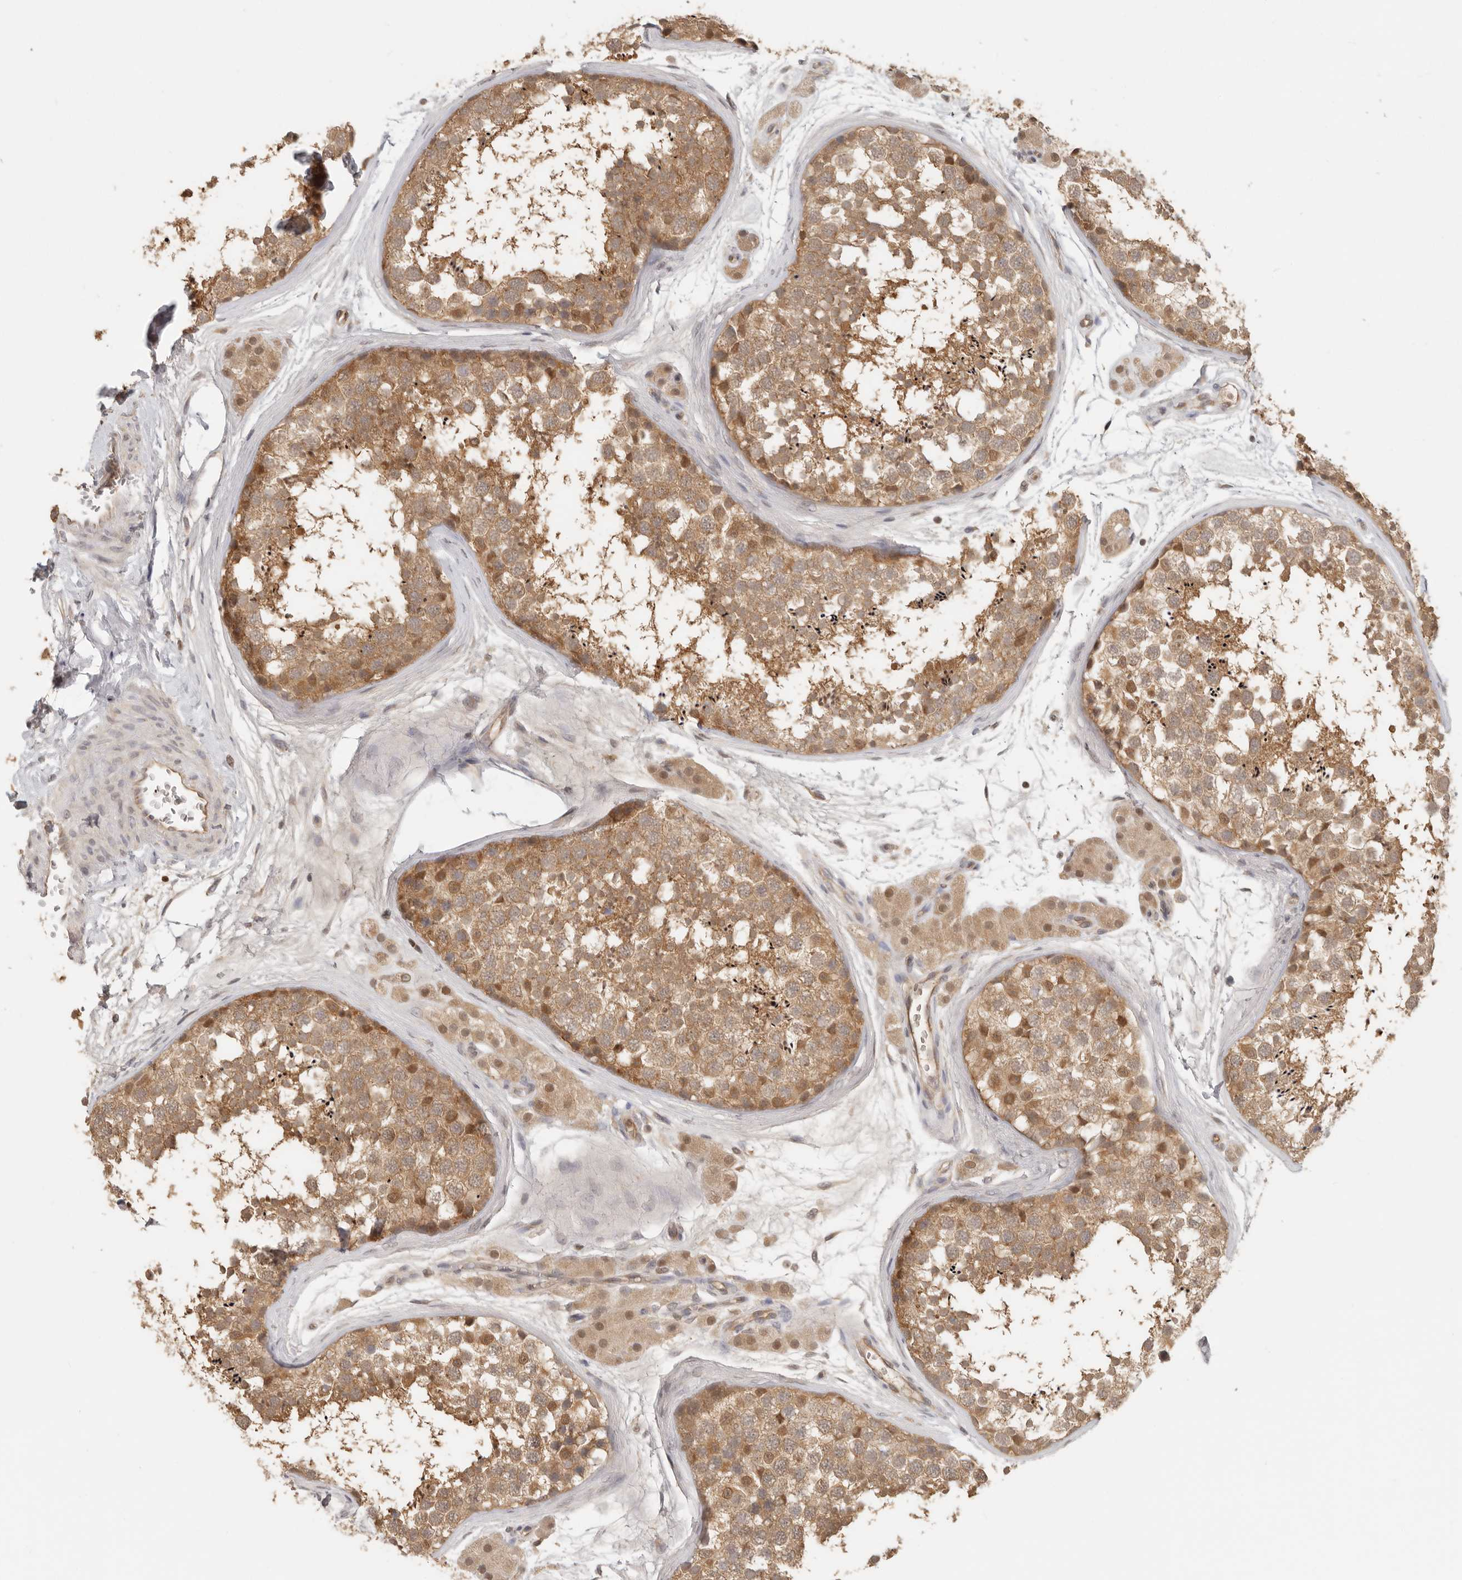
{"staining": {"intensity": "moderate", "quantity": ">75%", "location": "cytoplasmic/membranous,nuclear"}, "tissue": "testis", "cell_type": "Cells in seminiferous ducts", "image_type": "normal", "snomed": [{"axis": "morphology", "description": "Normal tissue, NOS"}, {"axis": "topography", "description": "Testis"}], "caption": "This photomicrograph exhibits immunohistochemistry staining of normal testis, with medium moderate cytoplasmic/membranous,nuclear expression in about >75% of cells in seminiferous ducts.", "gene": "PSMA5", "patient": {"sex": "male", "age": 56}}